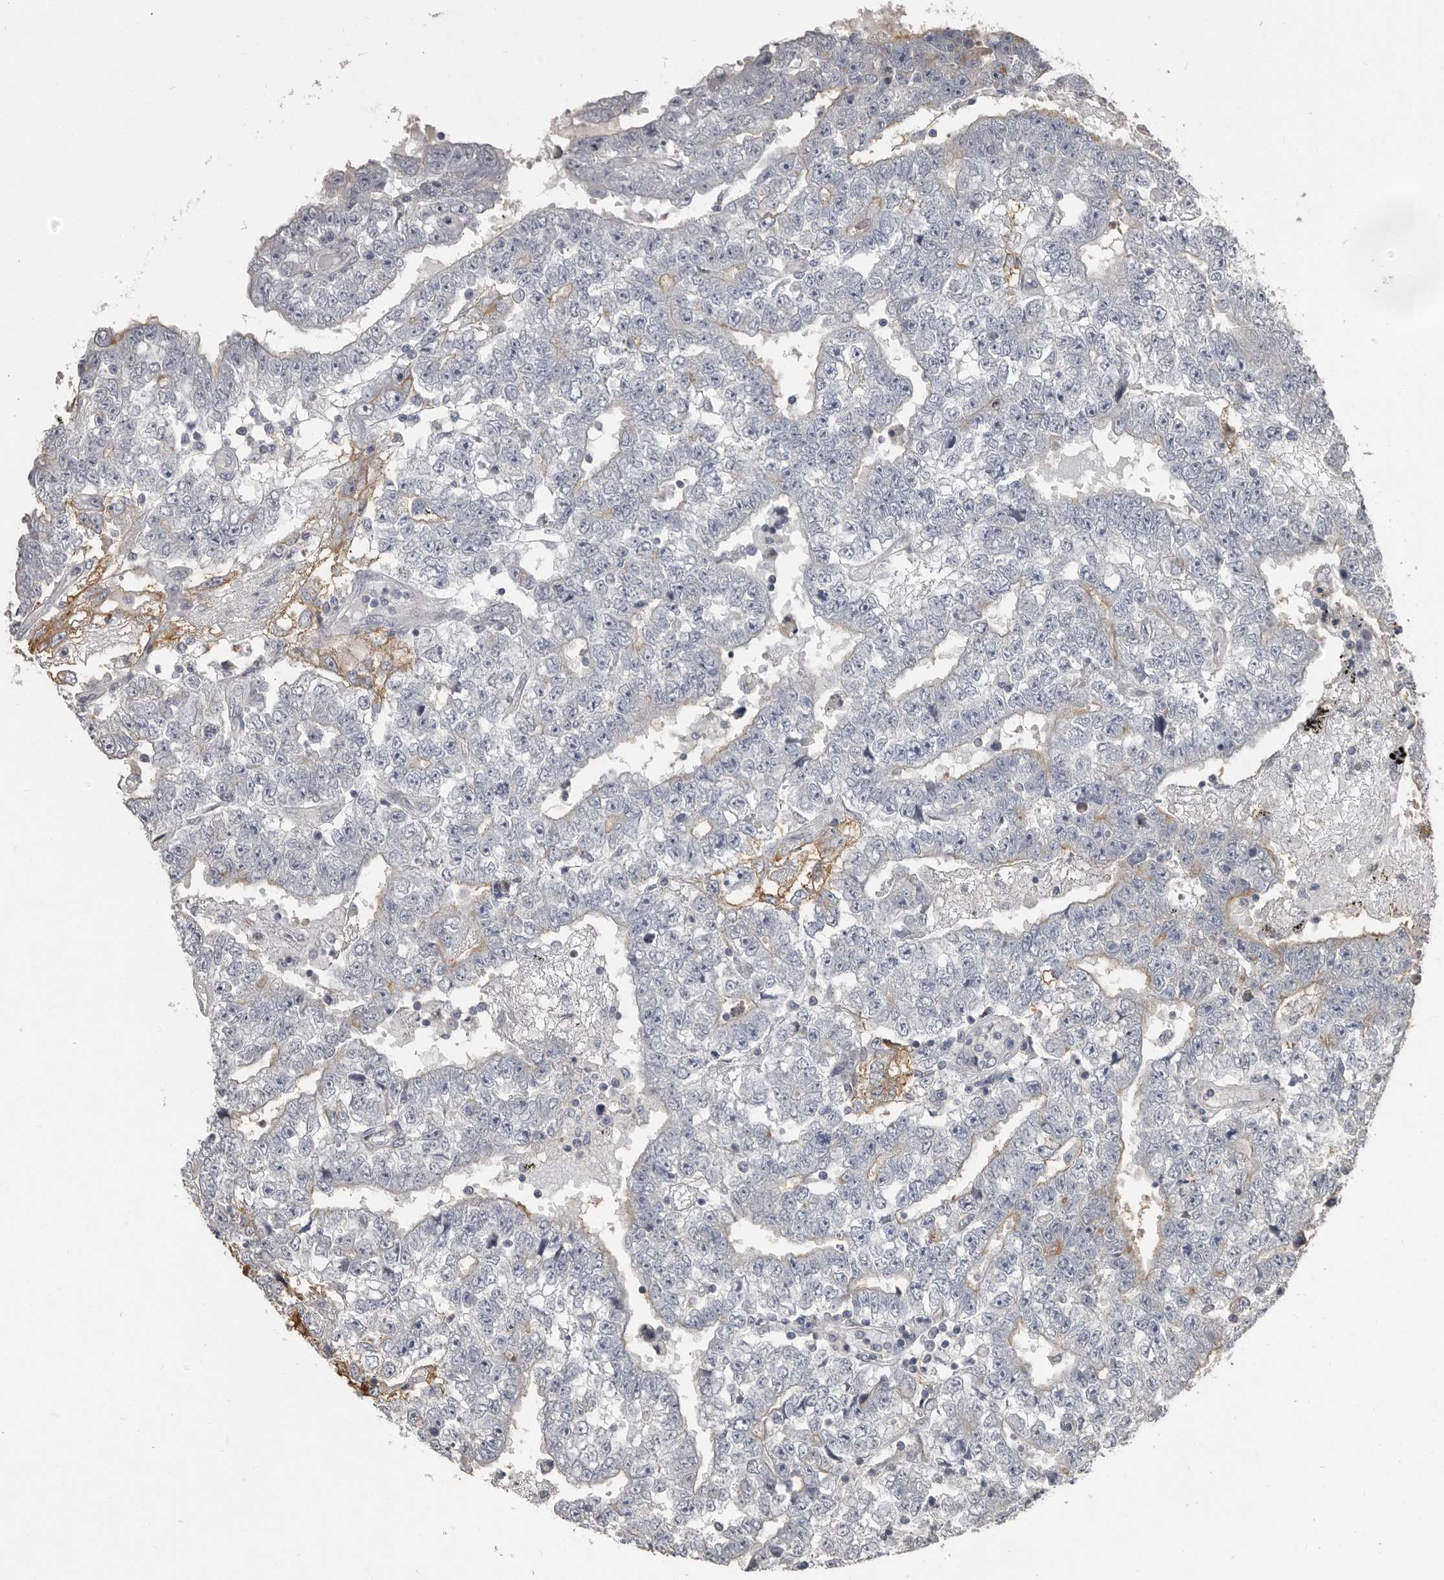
{"staining": {"intensity": "negative", "quantity": "none", "location": "none"}, "tissue": "testis cancer", "cell_type": "Tumor cells", "image_type": "cancer", "snomed": [{"axis": "morphology", "description": "Carcinoma, Embryonal, NOS"}, {"axis": "topography", "description": "Testis"}], "caption": "Embryonal carcinoma (testis) was stained to show a protein in brown. There is no significant expression in tumor cells.", "gene": "CA6", "patient": {"sex": "male", "age": 25}}